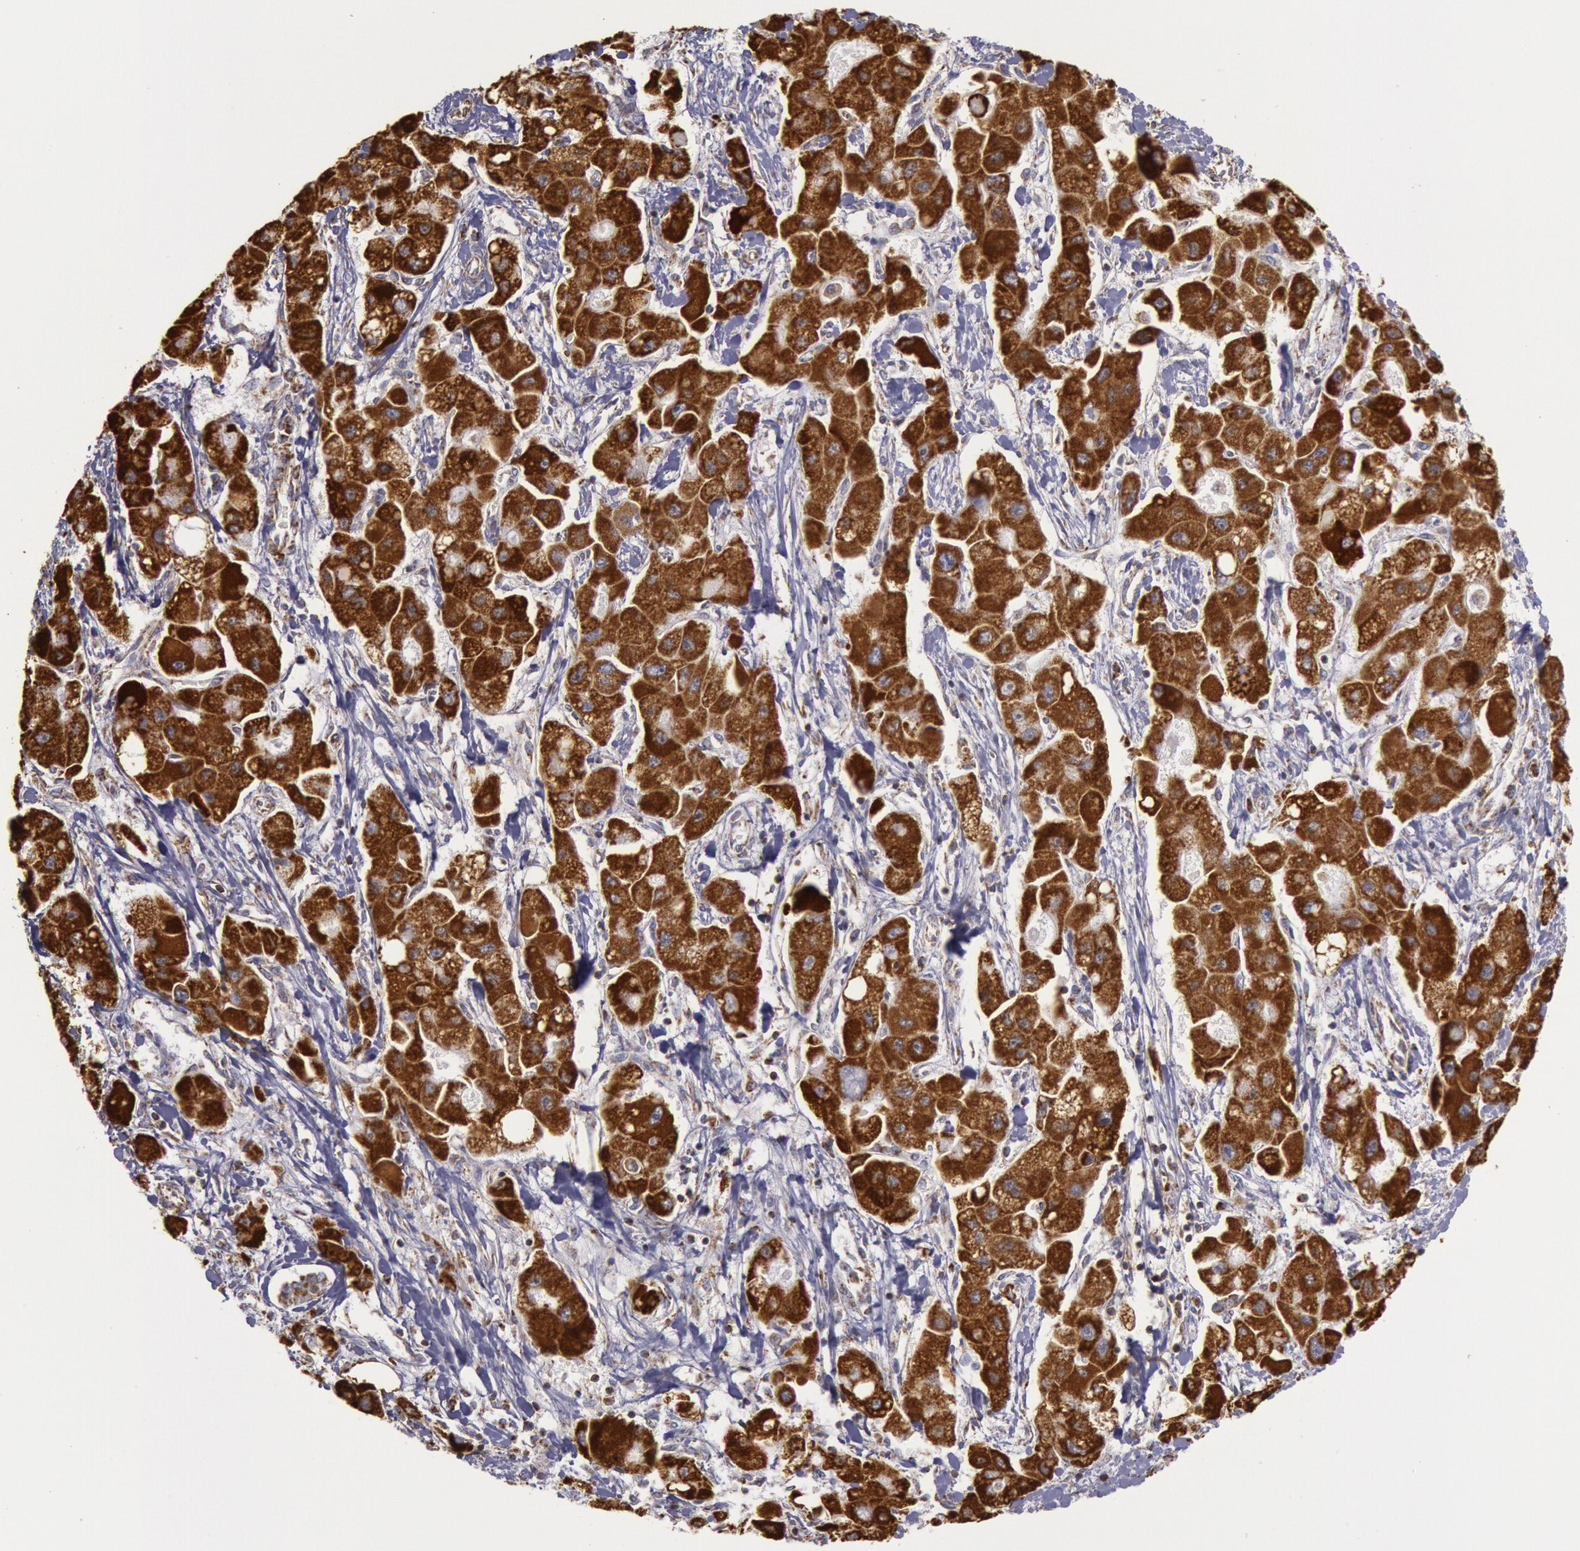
{"staining": {"intensity": "strong", "quantity": ">75%", "location": "cytoplasmic/membranous"}, "tissue": "liver cancer", "cell_type": "Tumor cells", "image_type": "cancer", "snomed": [{"axis": "morphology", "description": "Carcinoma, Hepatocellular, NOS"}, {"axis": "topography", "description": "Liver"}], "caption": "Strong cytoplasmic/membranous protein staining is present in about >75% of tumor cells in hepatocellular carcinoma (liver). The staining was performed using DAB (3,3'-diaminobenzidine), with brown indicating positive protein expression. Nuclei are stained blue with hematoxylin.", "gene": "CYC1", "patient": {"sex": "male", "age": 24}}